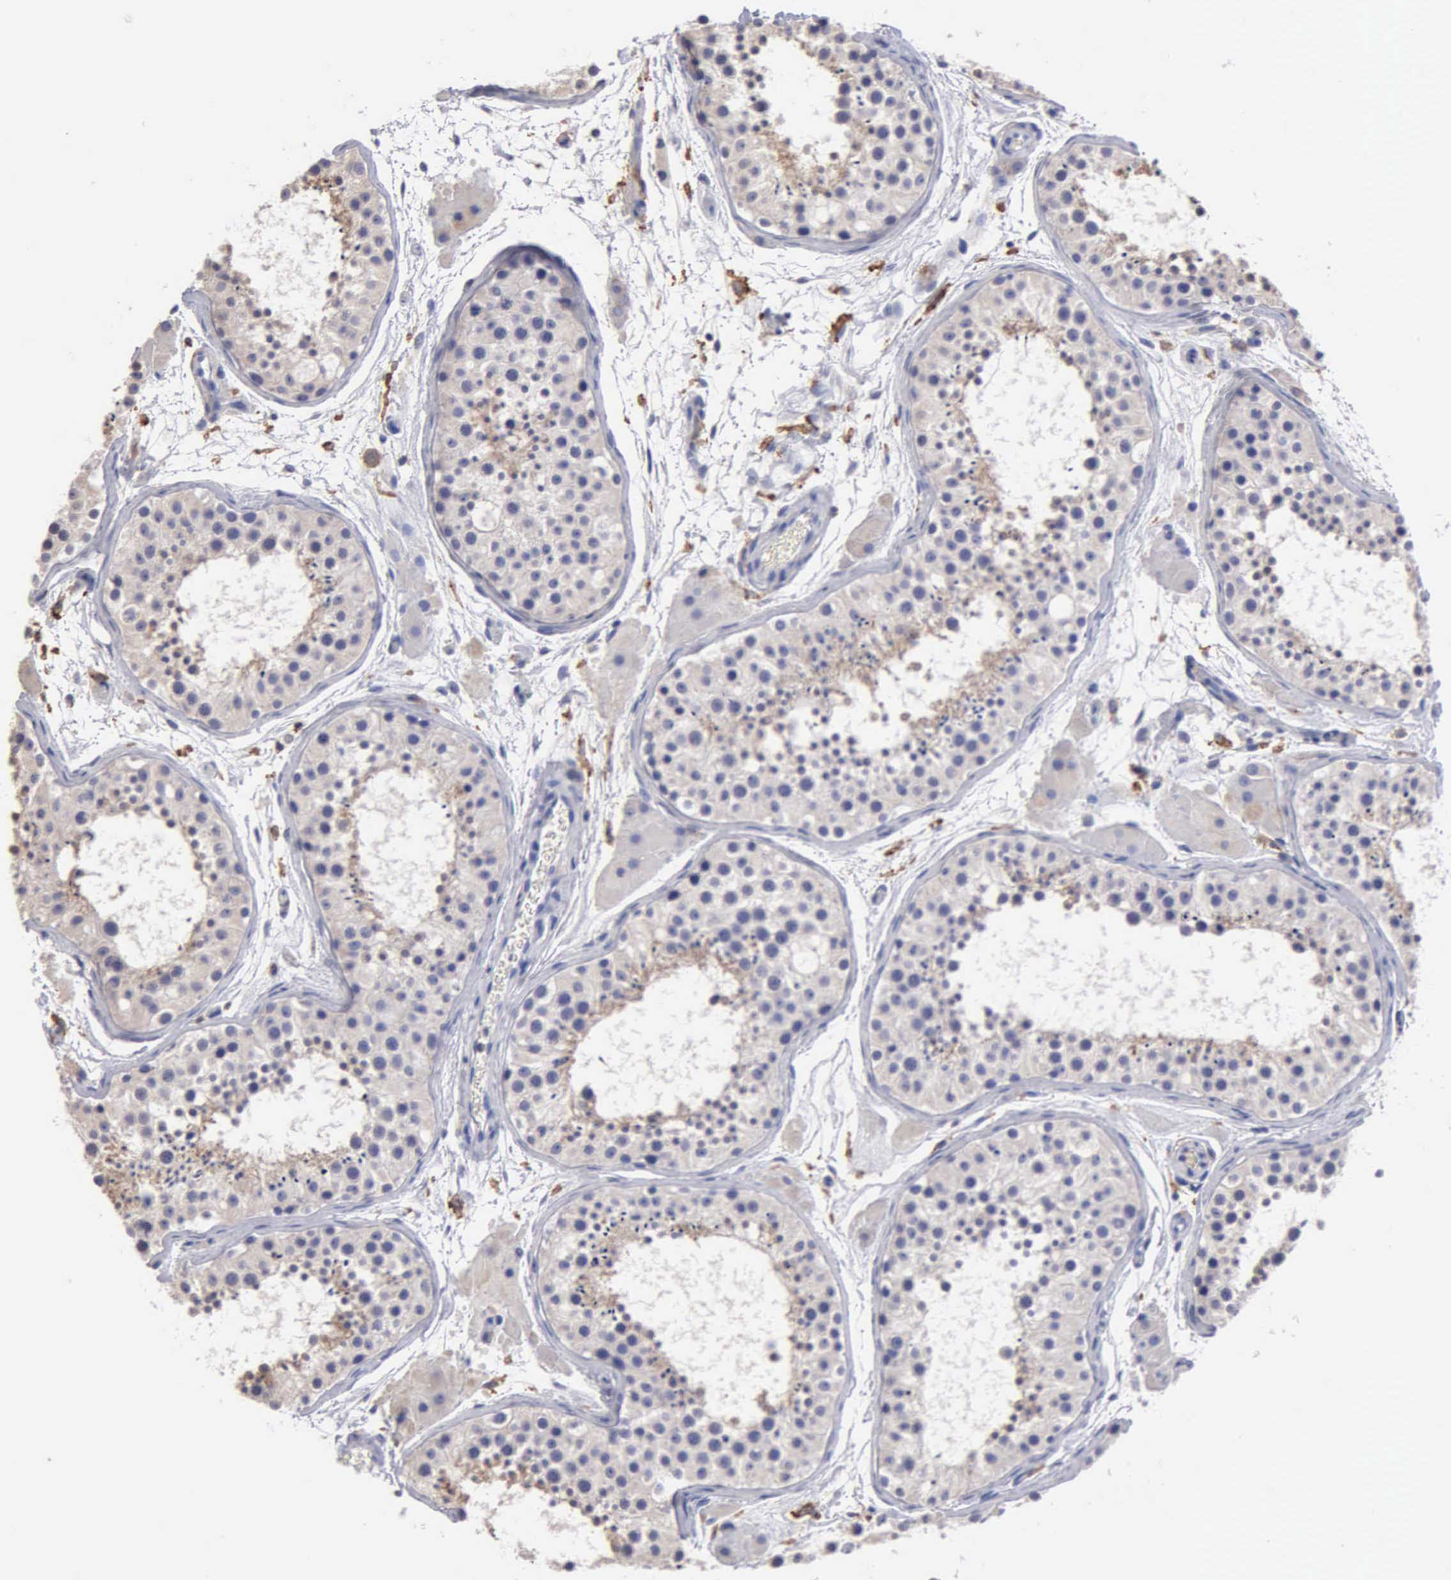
{"staining": {"intensity": "negative", "quantity": "none", "location": "none"}, "tissue": "testis", "cell_type": "Cells in seminiferous ducts", "image_type": "normal", "snomed": [{"axis": "morphology", "description": "Normal tissue, NOS"}, {"axis": "topography", "description": "Testis"}], "caption": "Immunohistochemistry (IHC) of unremarkable human testis demonstrates no staining in cells in seminiferous ducts.", "gene": "PTGS2", "patient": {"sex": "male", "age": 29}}